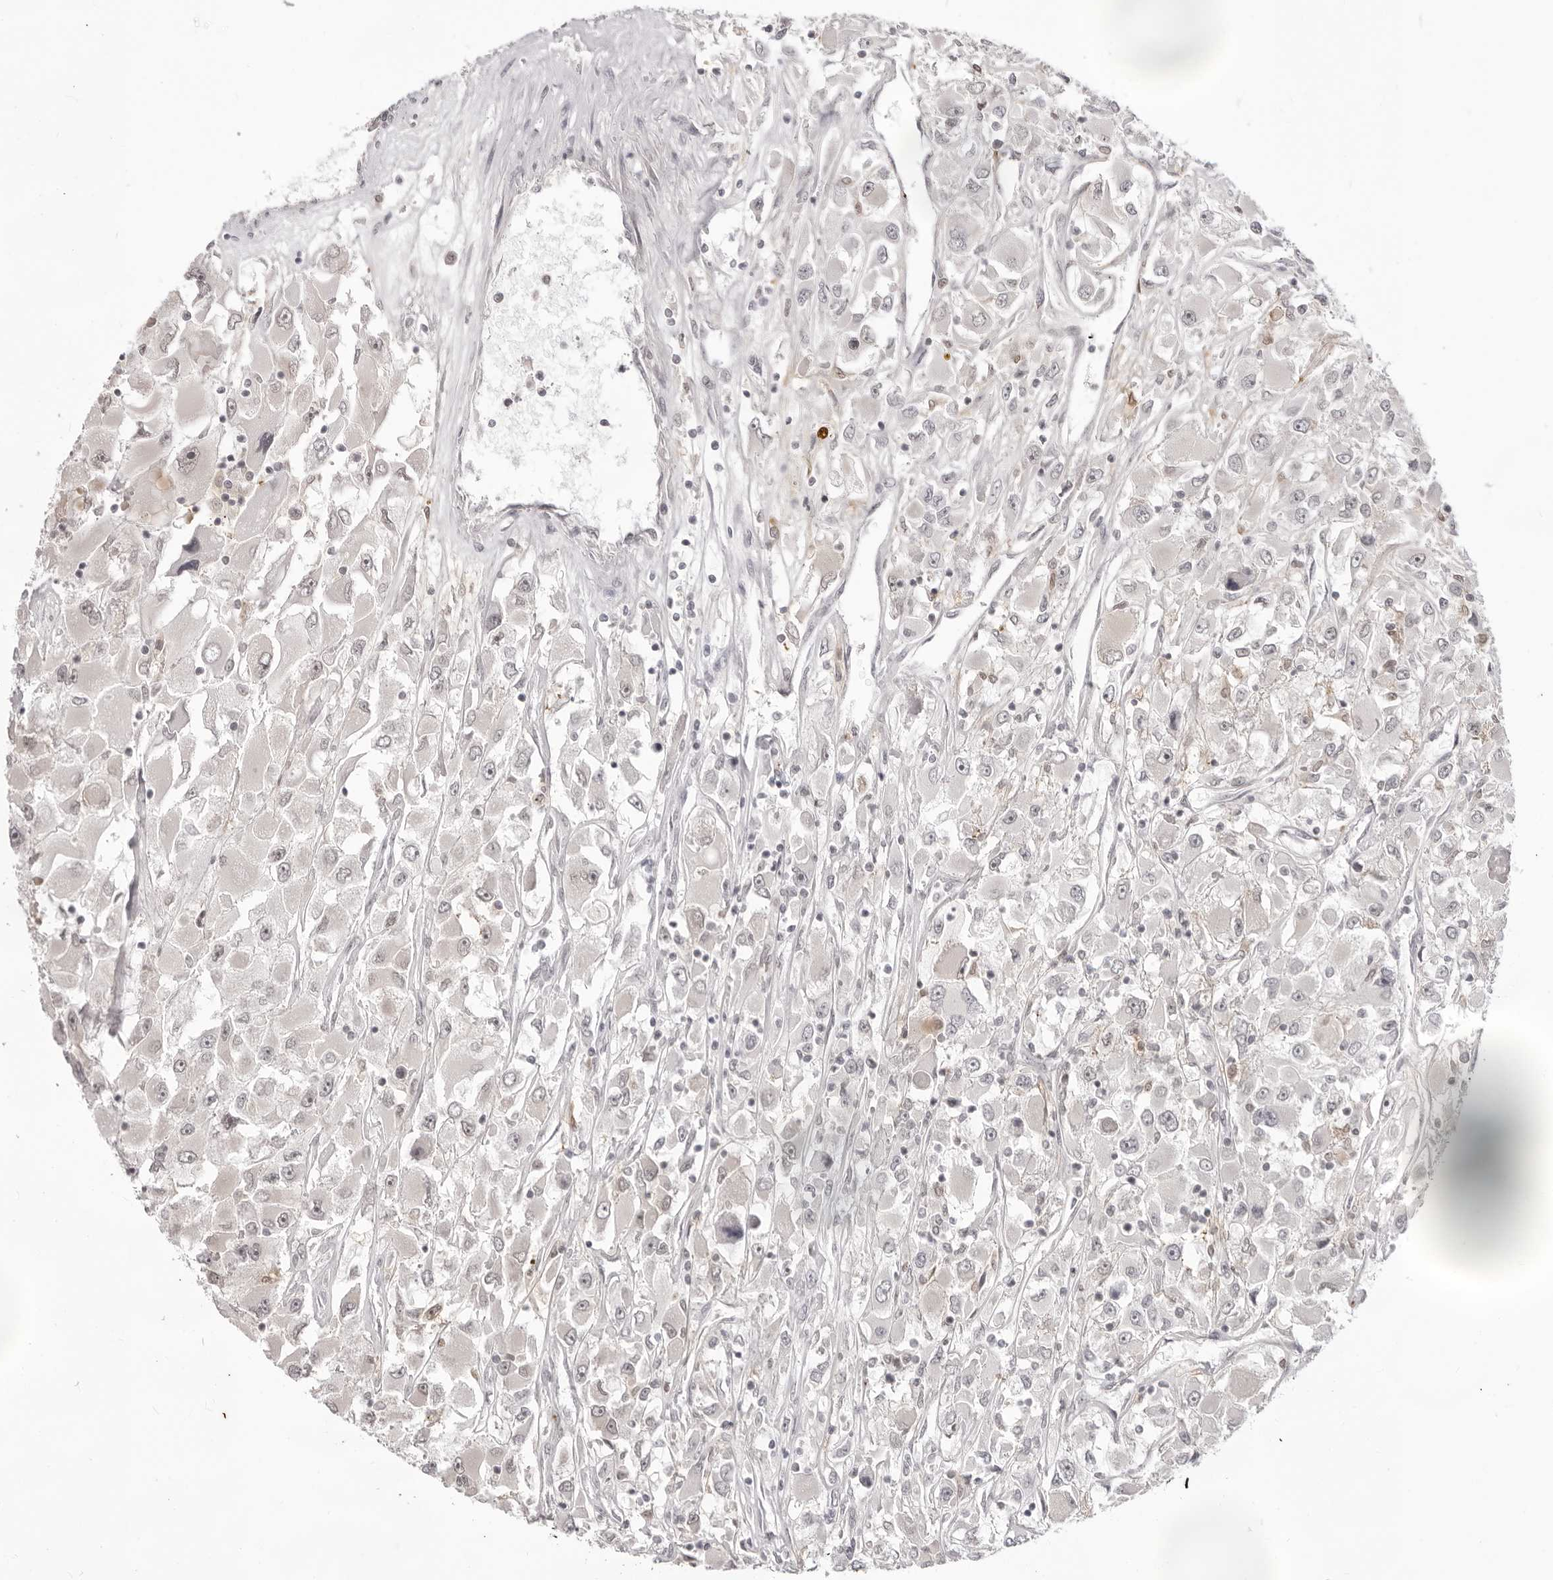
{"staining": {"intensity": "negative", "quantity": "none", "location": "none"}, "tissue": "renal cancer", "cell_type": "Tumor cells", "image_type": "cancer", "snomed": [{"axis": "morphology", "description": "Adenocarcinoma, NOS"}, {"axis": "topography", "description": "Kidney"}], "caption": "This is an IHC image of human renal cancer (adenocarcinoma). There is no positivity in tumor cells.", "gene": "SRGAP2", "patient": {"sex": "female", "age": 52}}